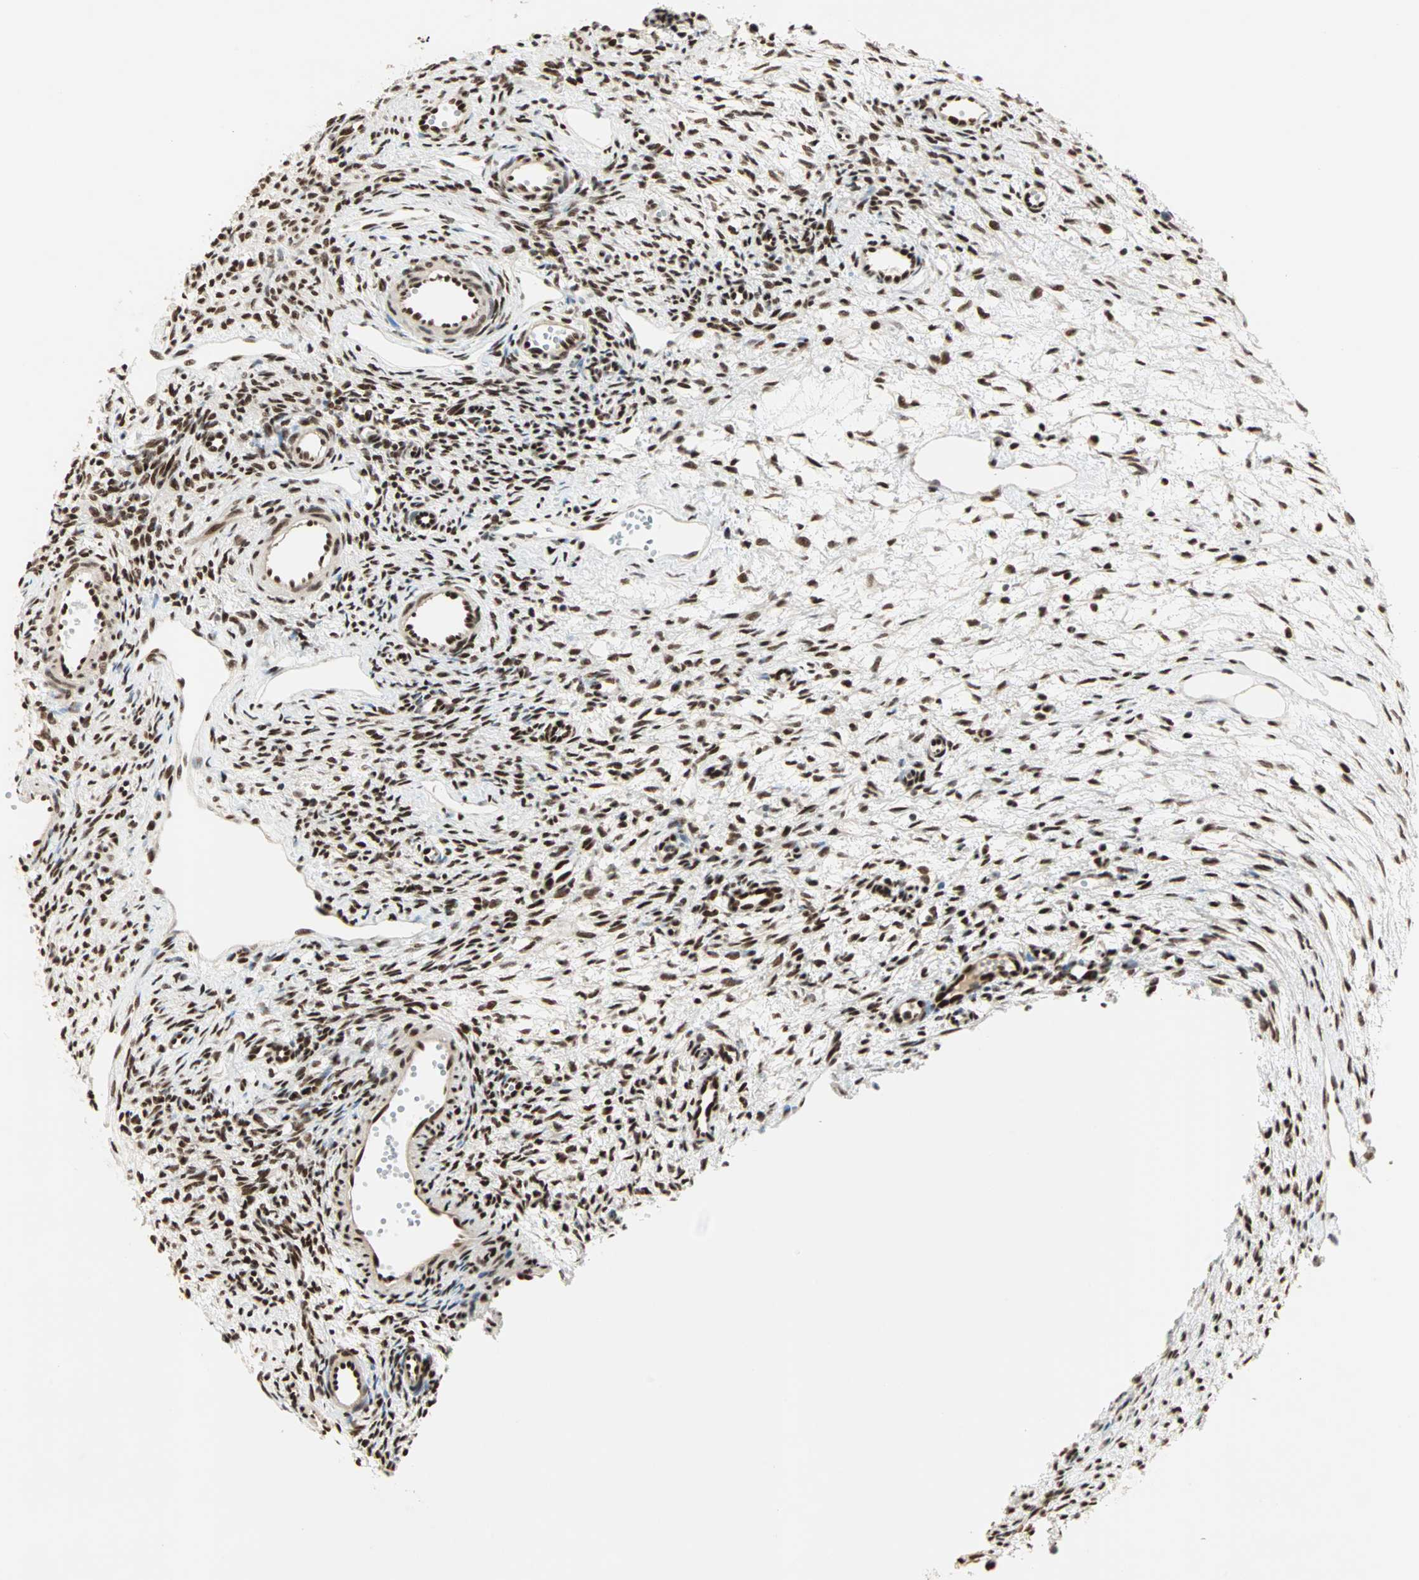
{"staining": {"intensity": "strong", "quantity": ">75%", "location": "nuclear"}, "tissue": "ovary", "cell_type": "Ovarian stroma cells", "image_type": "normal", "snomed": [{"axis": "morphology", "description": "Normal tissue, NOS"}, {"axis": "topography", "description": "Ovary"}], "caption": "This photomicrograph reveals benign ovary stained with immunohistochemistry (IHC) to label a protein in brown. The nuclear of ovarian stroma cells show strong positivity for the protein. Nuclei are counter-stained blue.", "gene": "BLM", "patient": {"sex": "female", "age": 33}}